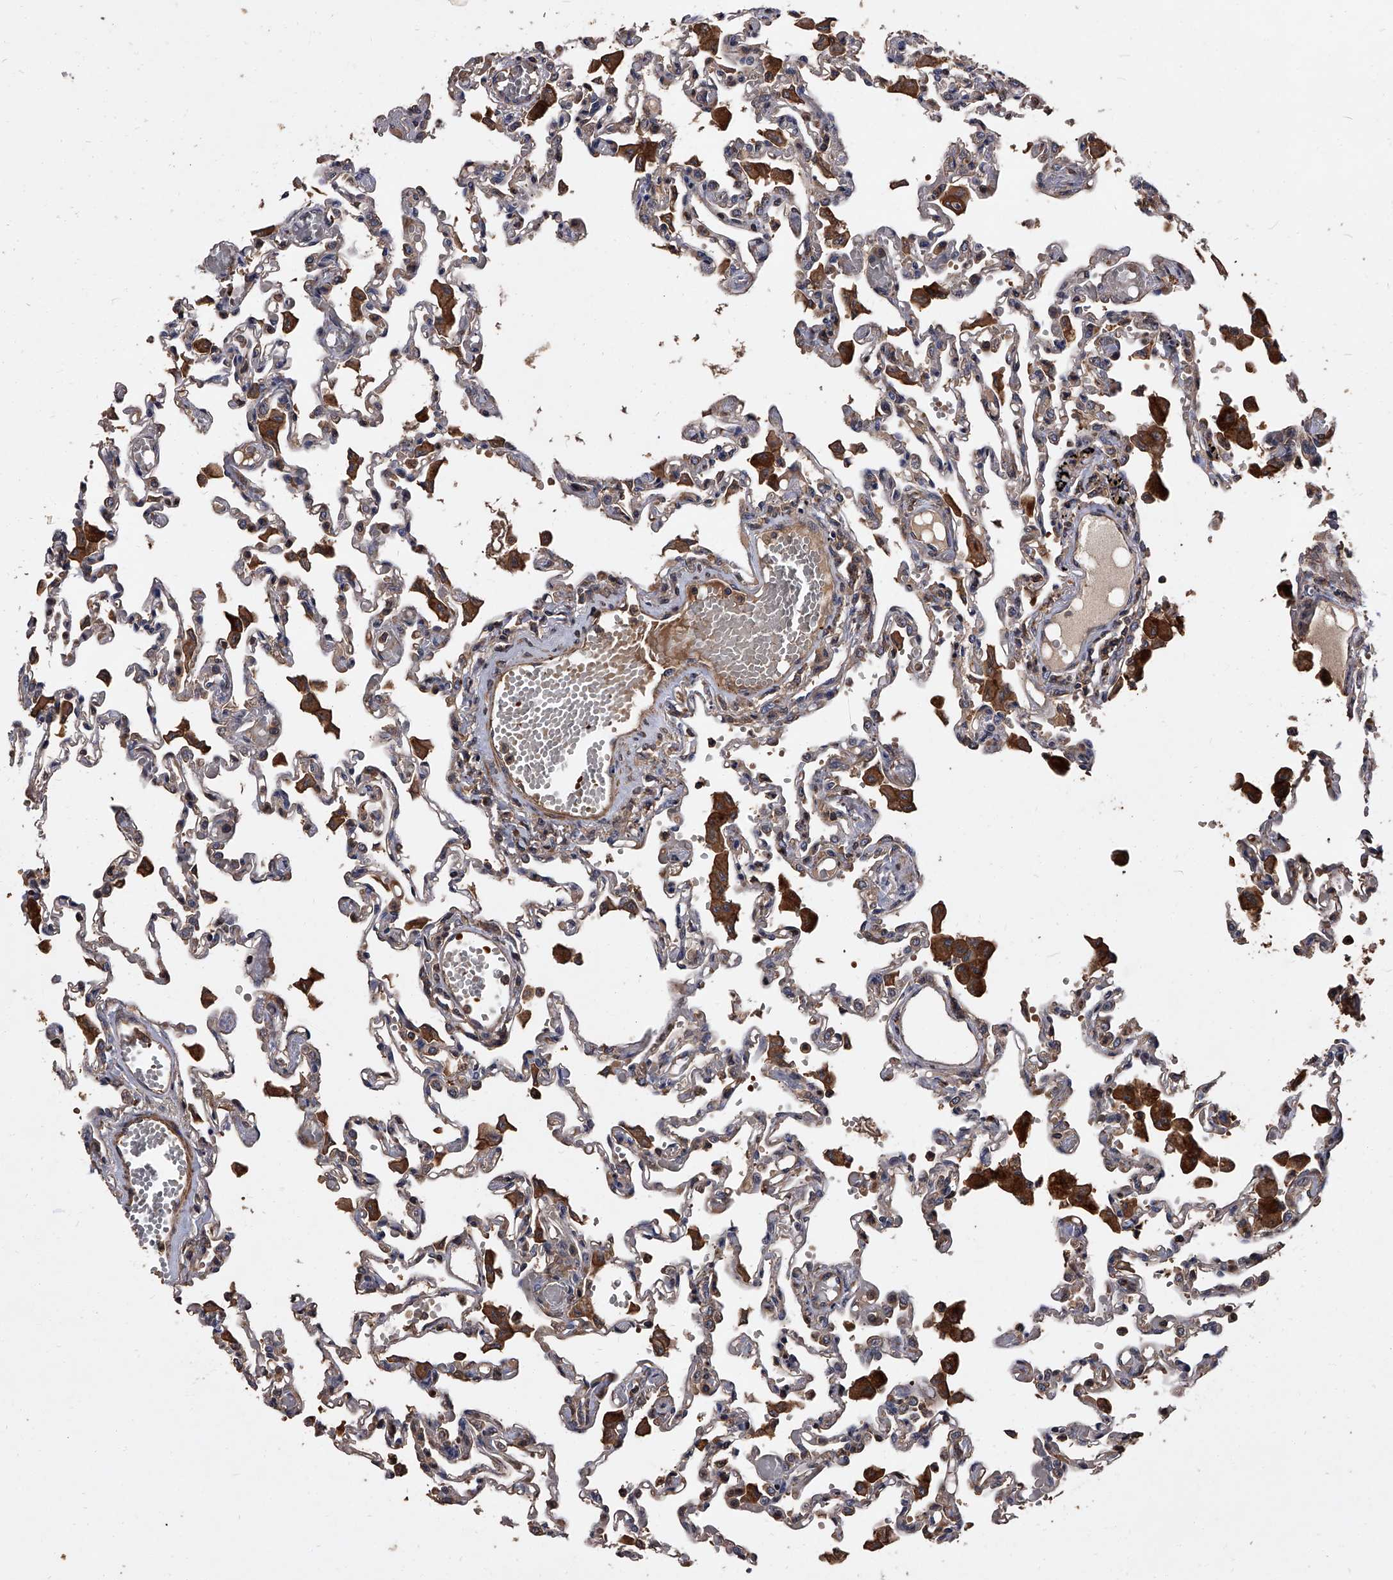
{"staining": {"intensity": "weak", "quantity": "<25%", "location": "cytoplasmic/membranous"}, "tissue": "lung", "cell_type": "Alveolar cells", "image_type": "normal", "snomed": [{"axis": "morphology", "description": "Normal tissue, NOS"}, {"axis": "topography", "description": "Bronchus"}, {"axis": "topography", "description": "Lung"}], "caption": "This is an IHC photomicrograph of unremarkable lung. There is no staining in alveolar cells.", "gene": "STK36", "patient": {"sex": "female", "age": 49}}